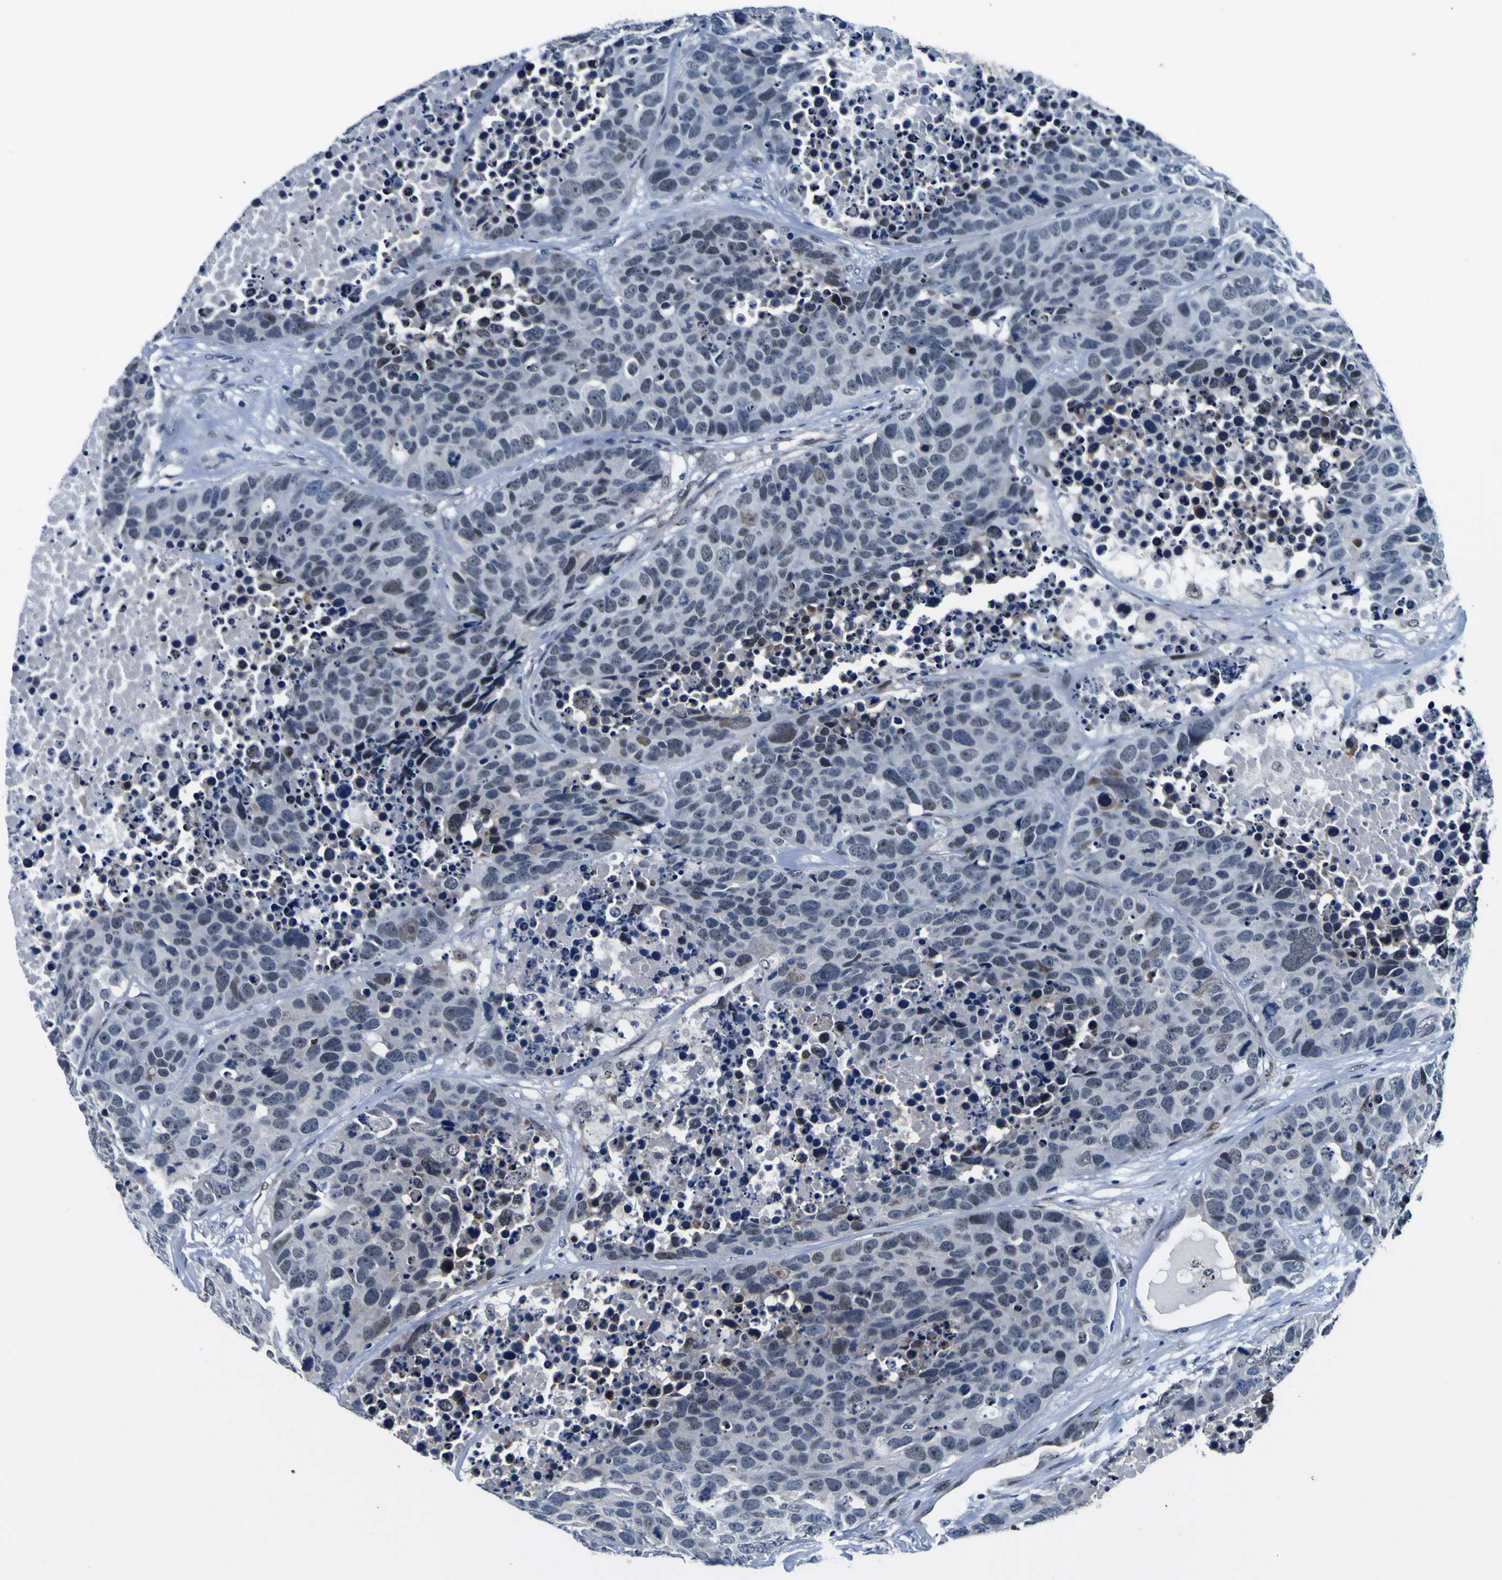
{"staining": {"intensity": "negative", "quantity": "none", "location": "none"}, "tissue": "carcinoid", "cell_type": "Tumor cells", "image_type": "cancer", "snomed": [{"axis": "morphology", "description": "Carcinoid, malignant, NOS"}, {"axis": "topography", "description": "Lung"}], "caption": "IHC of human carcinoid (malignant) reveals no staining in tumor cells.", "gene": "CUL4B", "patient": {"sex": "male", "age": 60}}